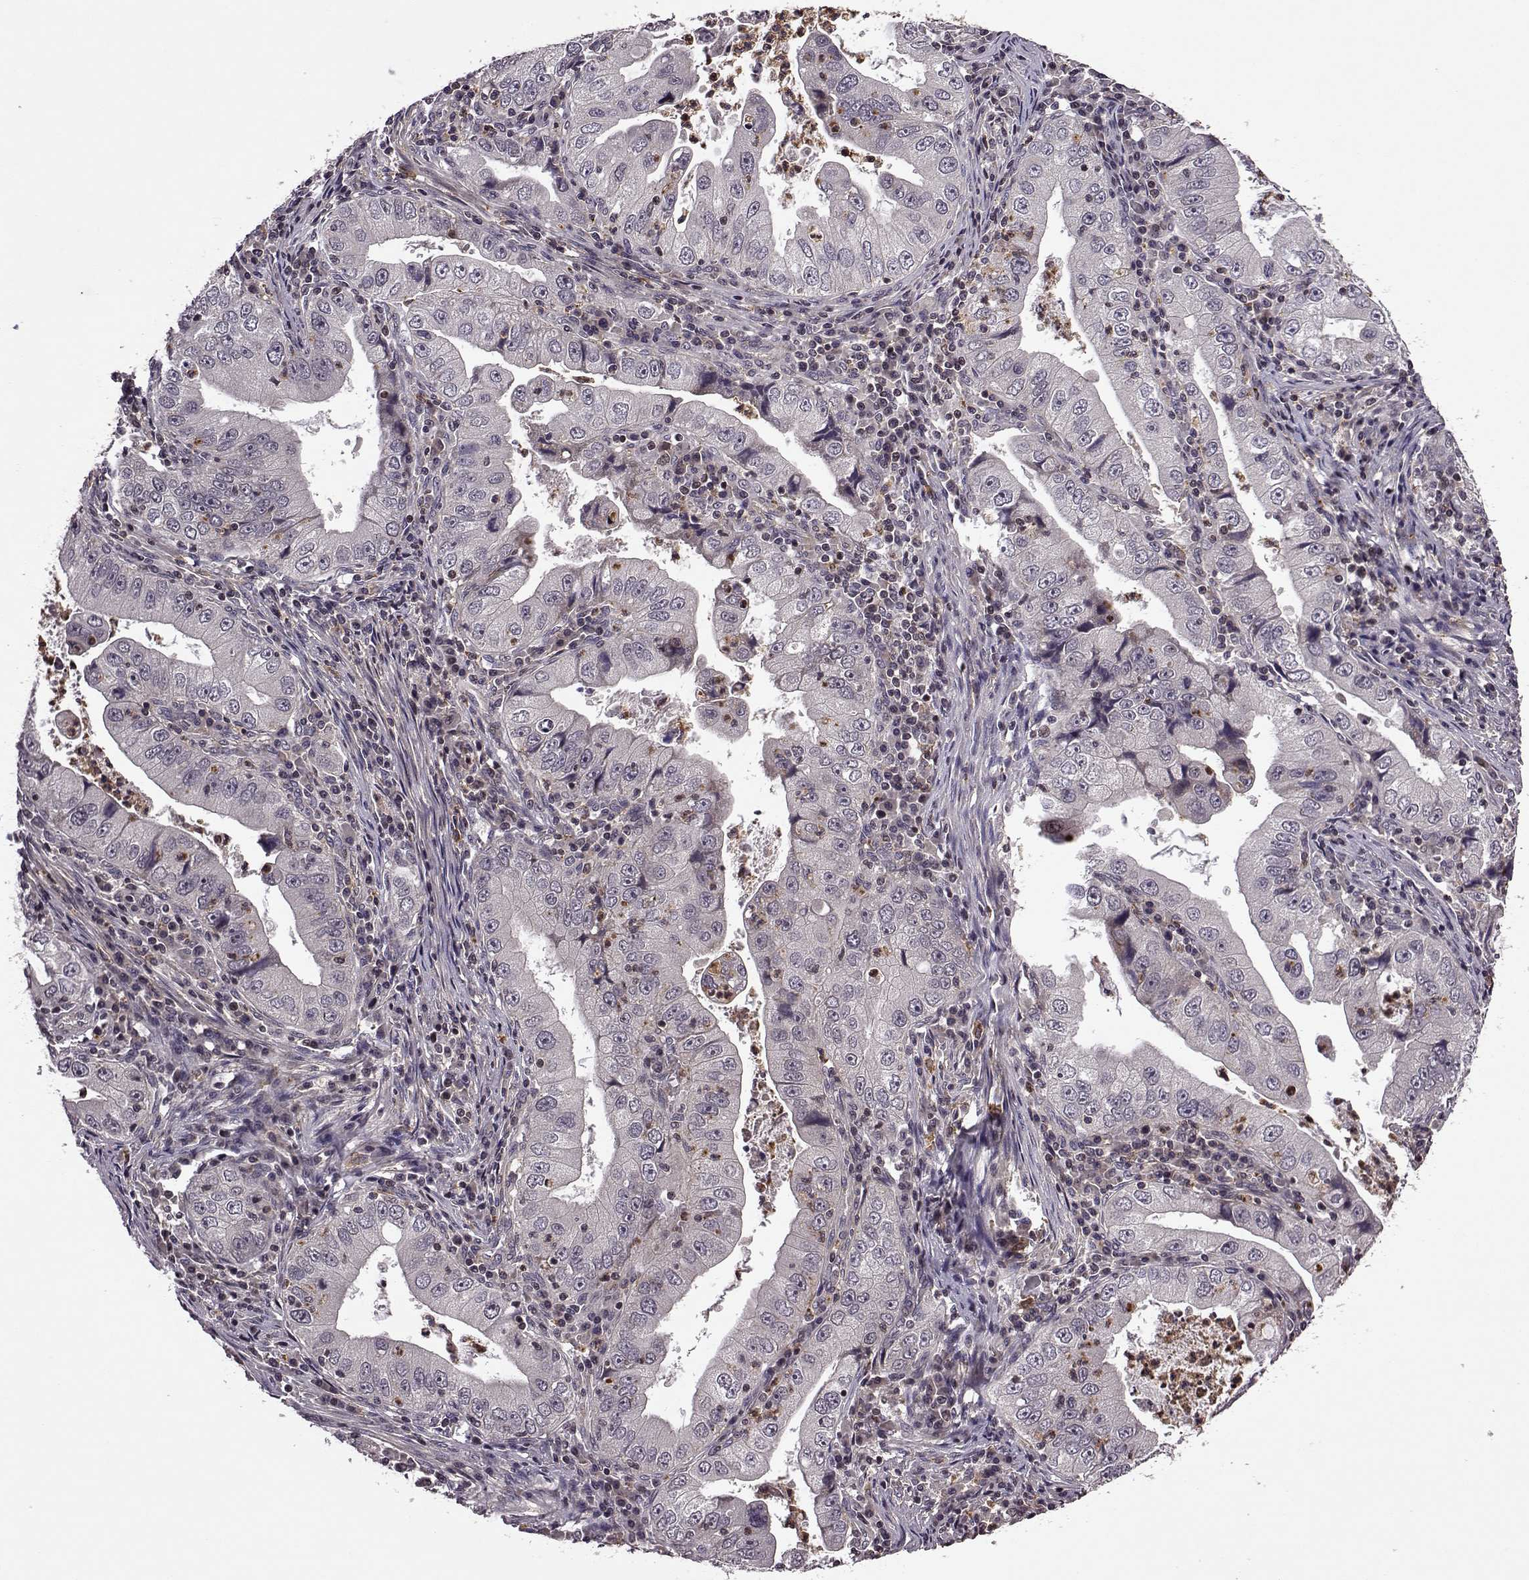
{"staining": {"intensity": "negative", "quantity": "none", "location": "none"}, "tissue": "stomach cancer", "cell_type": "Tumor cells", "image_type": "cancer", "snomed": [{"axis": "morphology", "description": "Adenocarcinoma, NOS"}, {"axis": "topography", "description": "Stomach"}], "caption": "This is an IHC photomicrograph of human stomach cancer. There is no positivity in tumor cells.", "gene": "TRMU", "patient": {"sex": "male", "age": 76}}